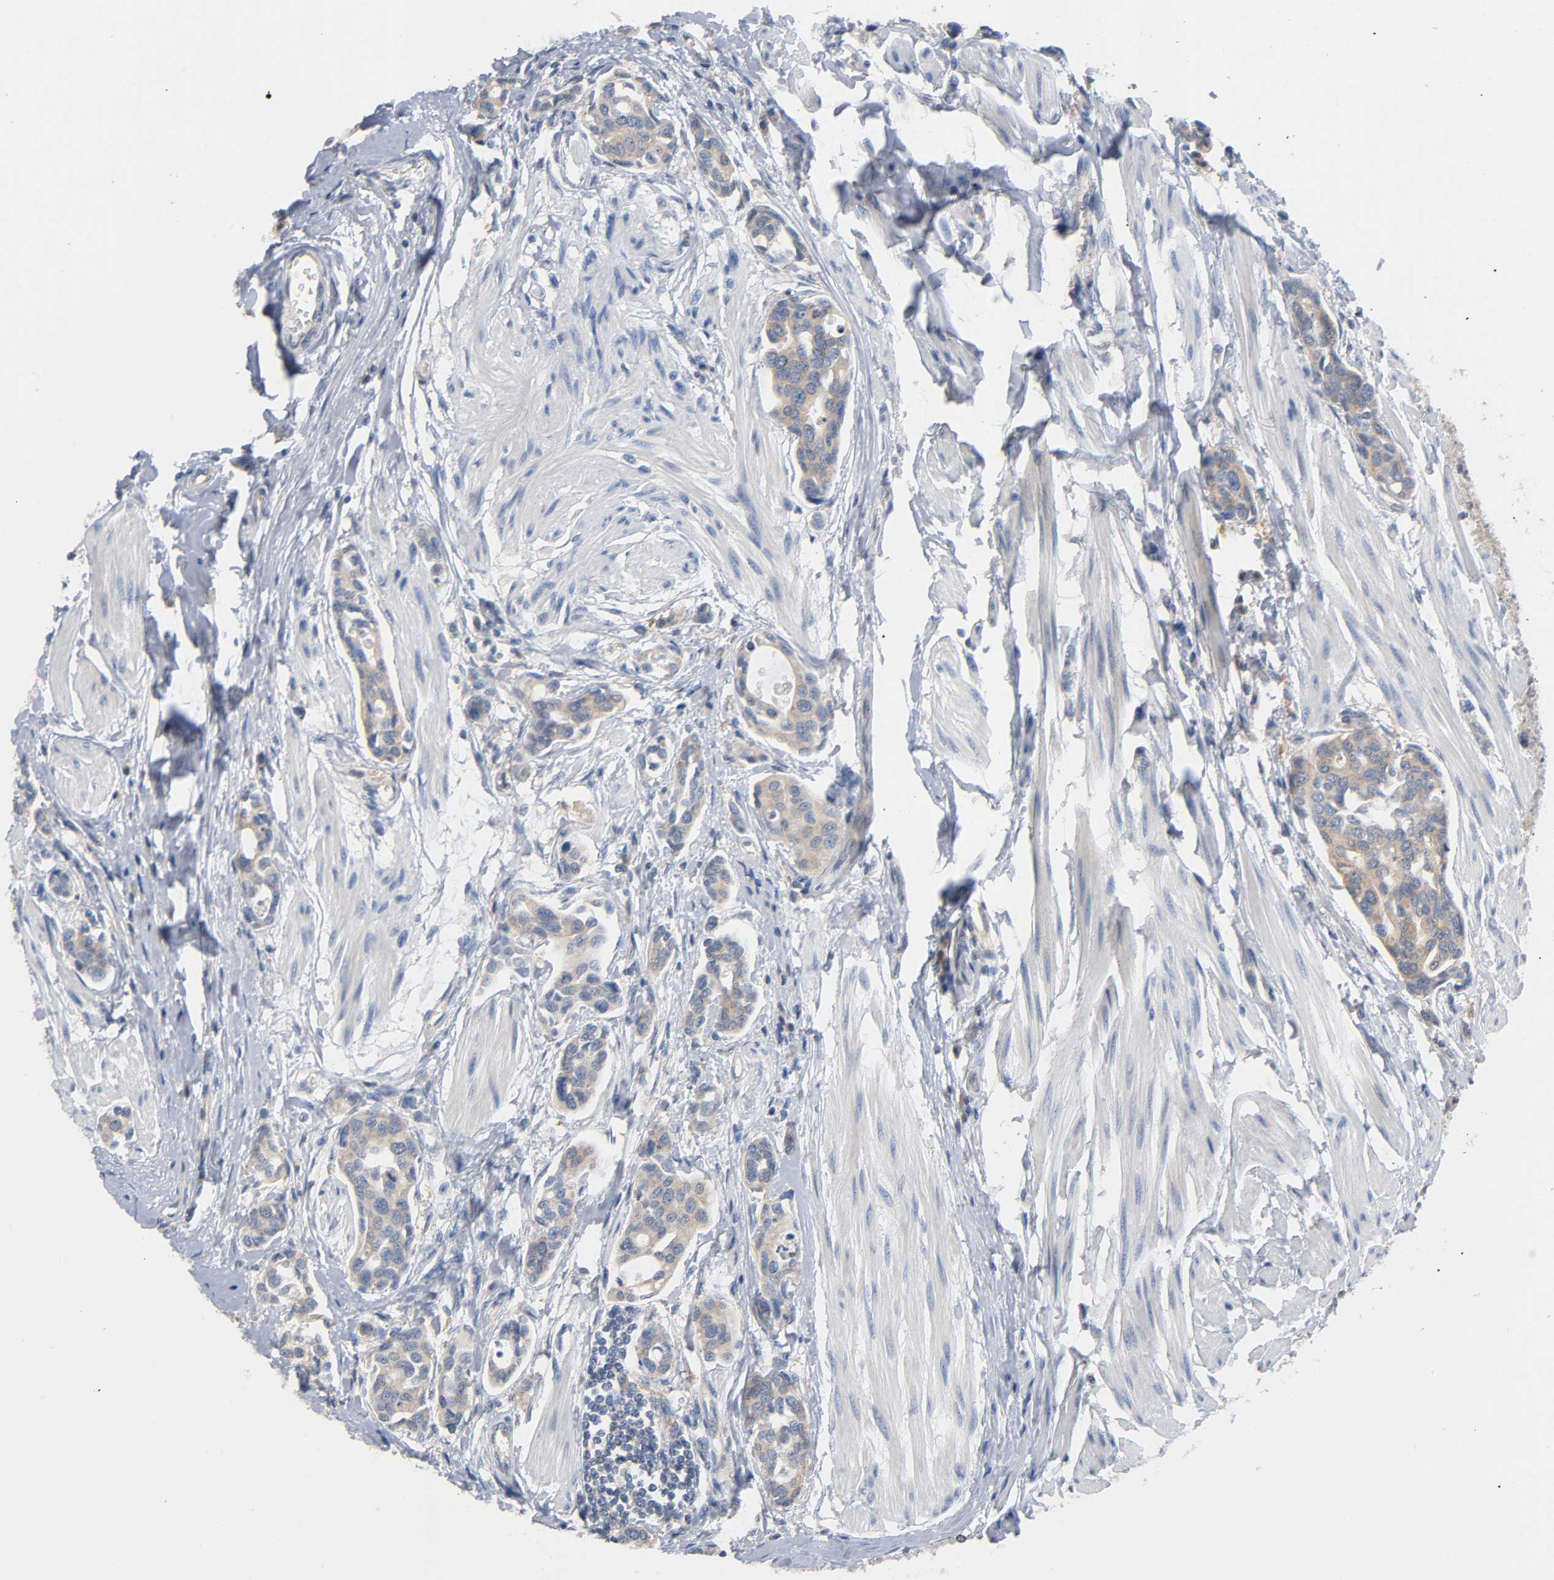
{"staining": {"intensity": "moderate", "quantity": ">75%", "location": "cytoplasmic/membranous"}, "tissue": "urothelial cancer", "cell_type": "Tumor cells", "image_type": "cancer", "snomed": [{"axis": "morphology", "description": "Urothelial carcinoma, High grade"}, {"axis": "topography", "description": "Urinary bladder"}], "caption": "Immunohistochemical staining of urothelial cancer displays moderate cytoplasmic/membranous protein staining in about >75% of tumor cells.", "gene": "HDAC6", "patient": {"sex": "male", "age": 78}}